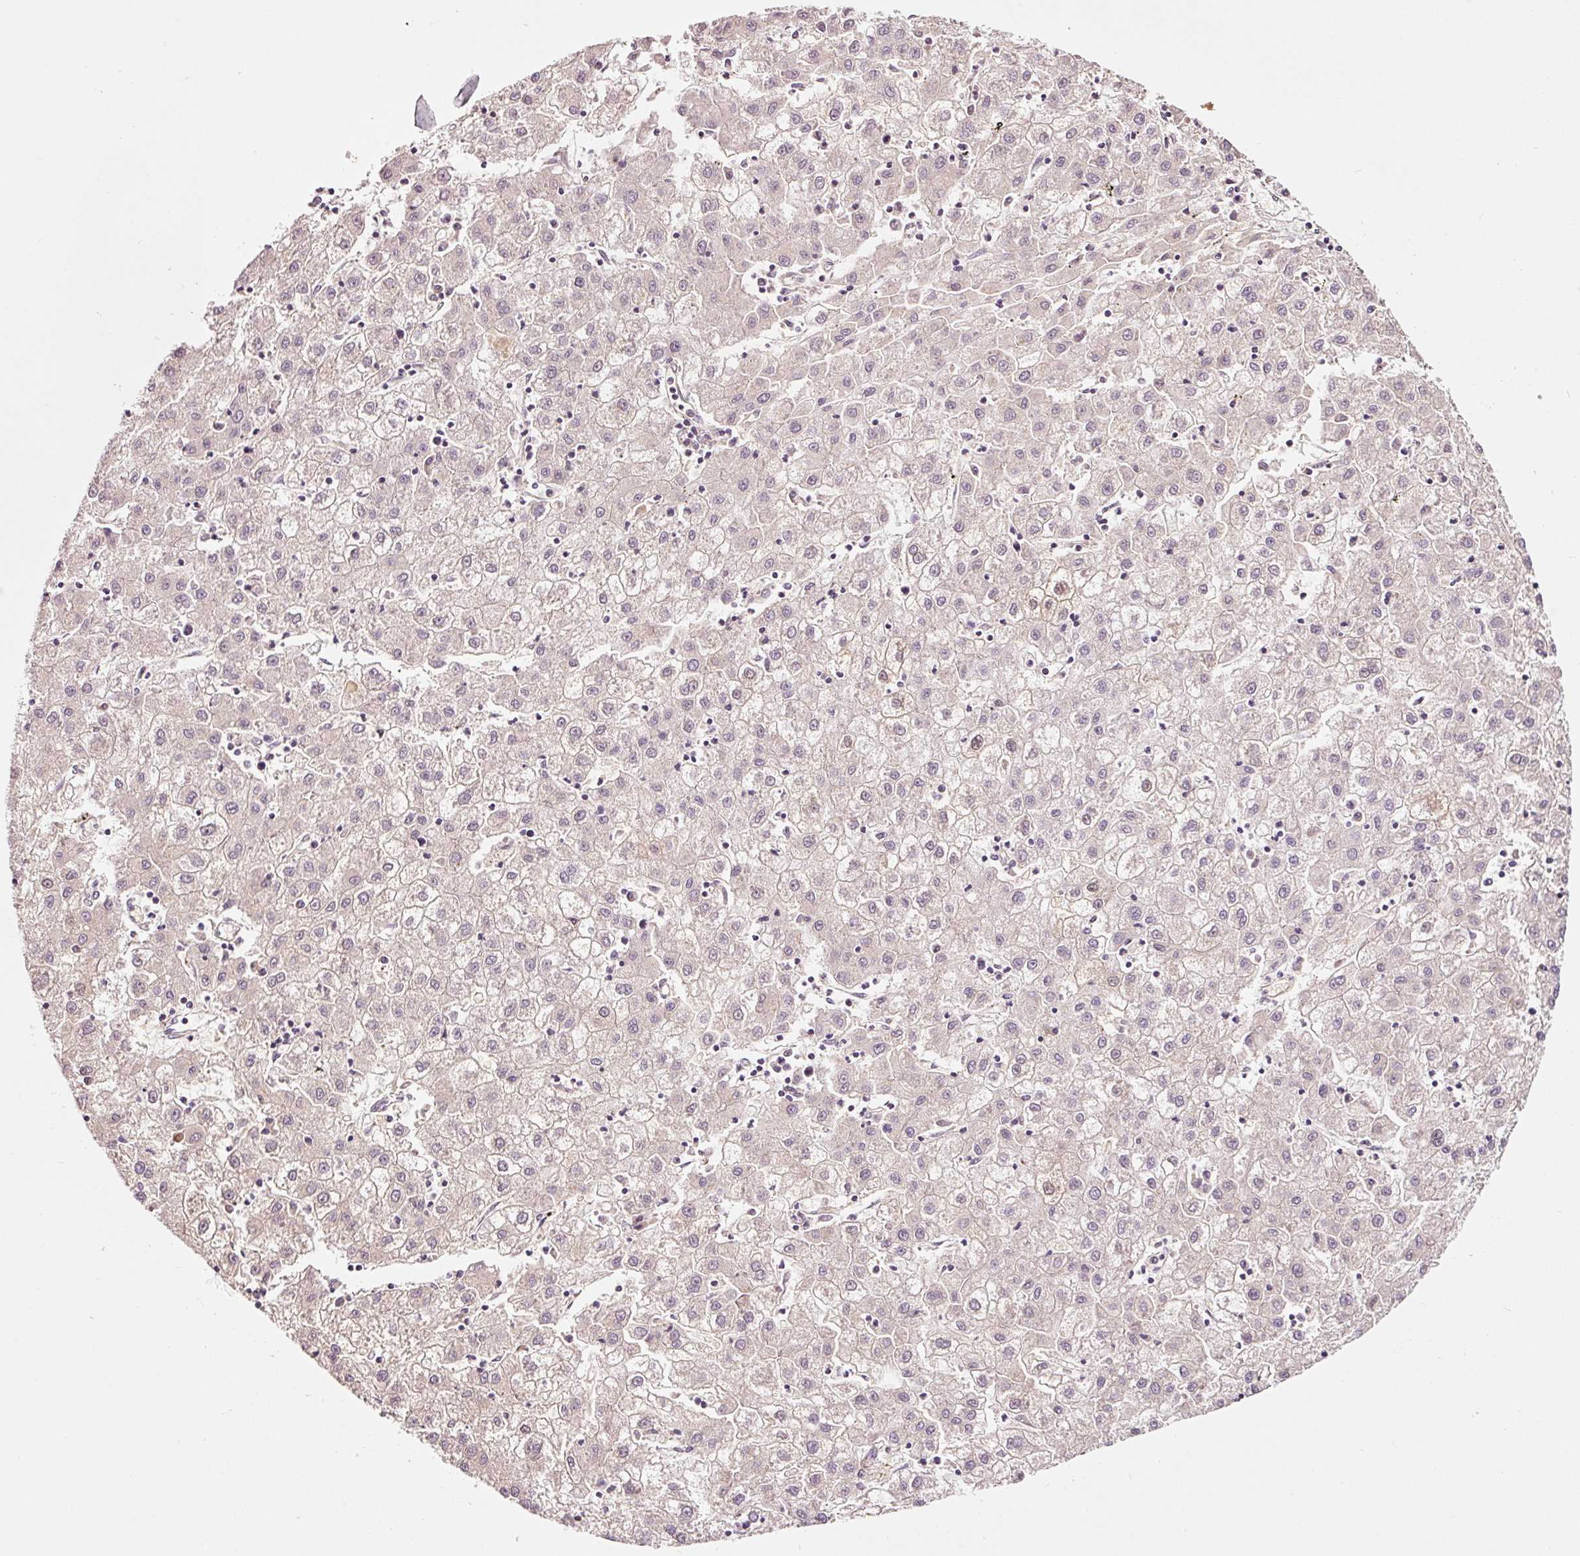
{"staining": {"intensity": "negative", "quantity": "none", "location": "none"}, "tissue": "liver cancer", "cell_type": "Tumor cells", "image_type": "cancer", "snomed": [{"axis": "morphology", "description": "Carcinoma, Hepatocellular, NOS"}, {"axis": "topography", "description": "Liver"}], "caption": "A micrograph of liver cancer stained for a protein exhibits no brown staining in tumor cells.", "gene": "LDHAL6B", "patient": {"sex": "male", "age": 72}}